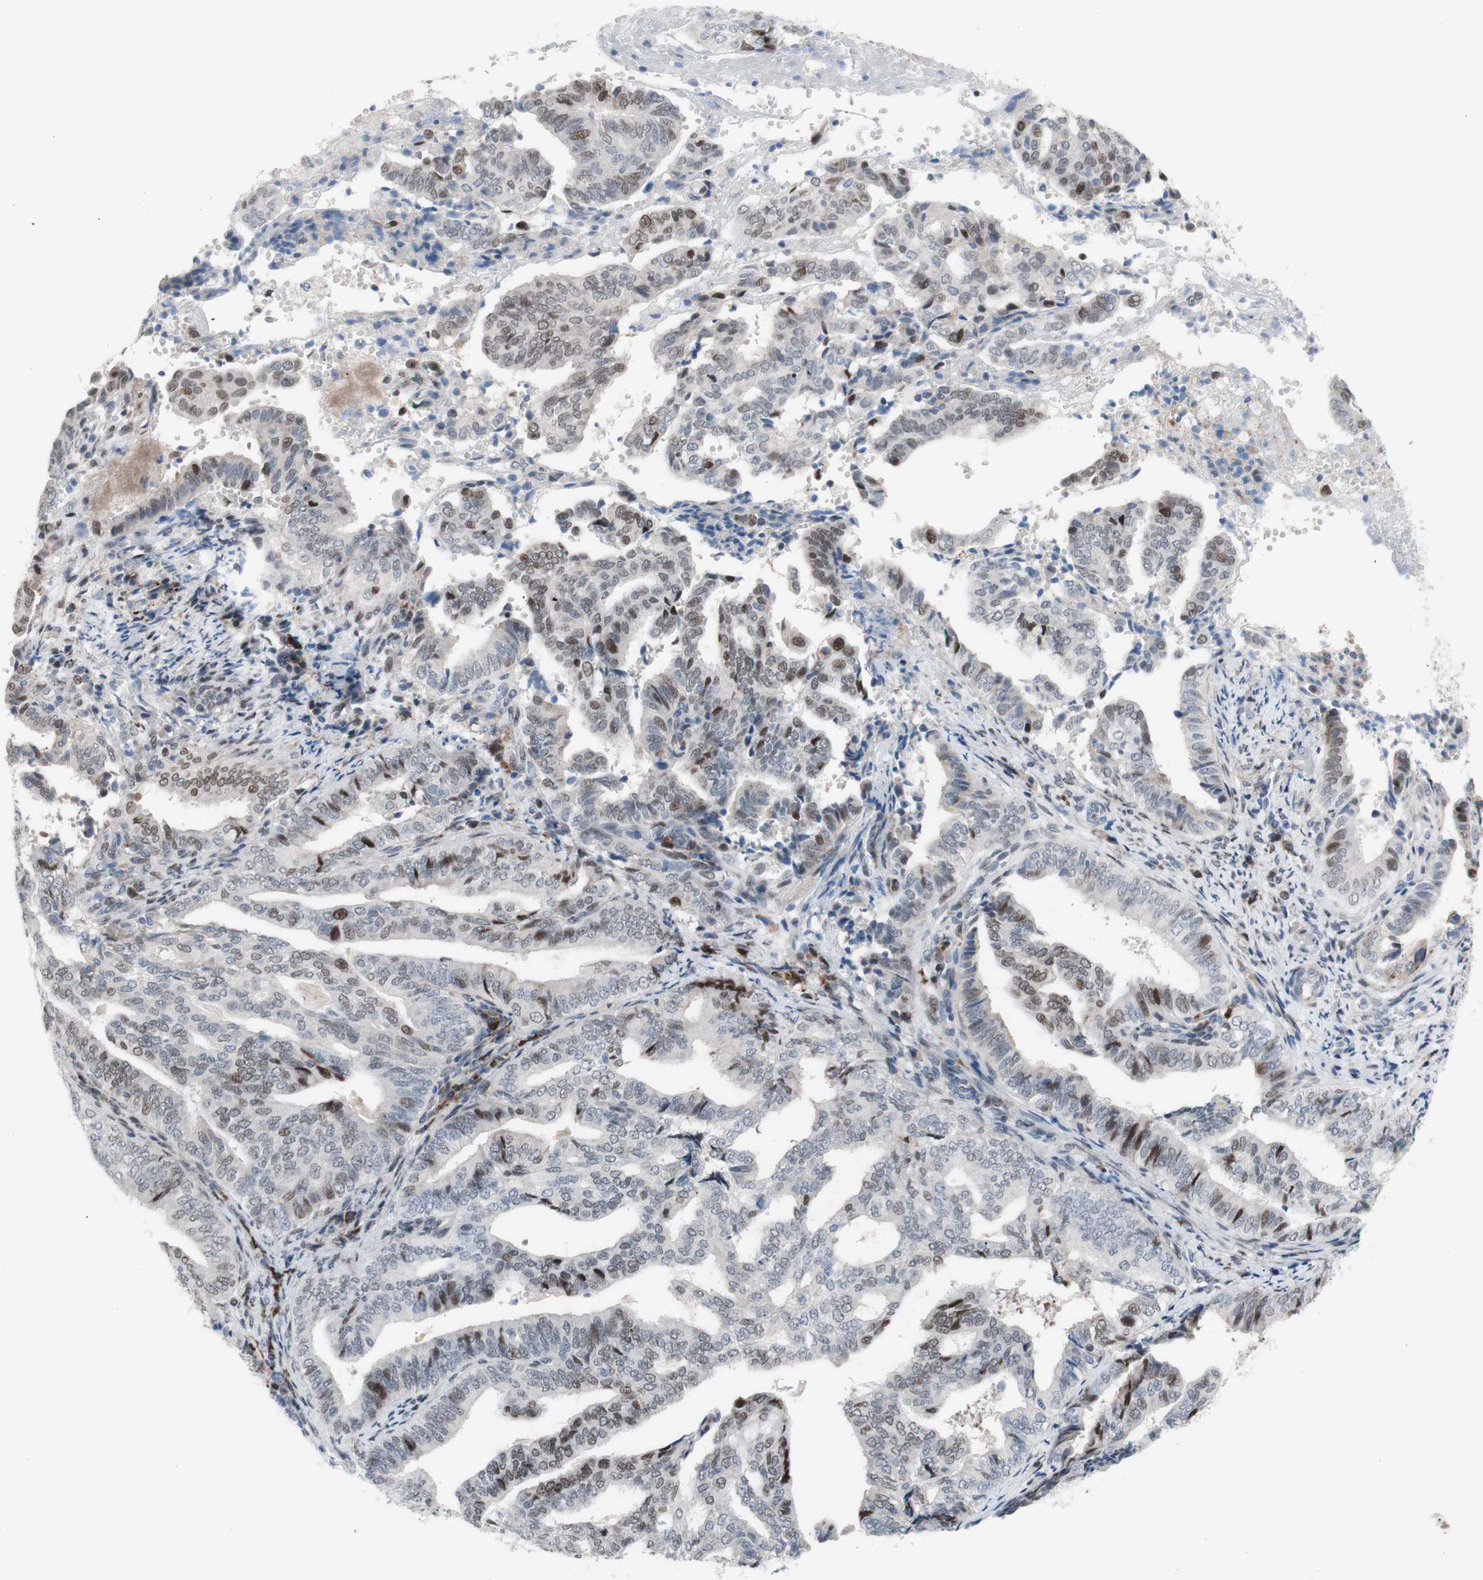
{"staining": {"intensity": "moderate", "quantity": "25%-75%", "location": "nuclear"}, "tissue": "endometrial cancer", "cell_type": "Tumor cells", "image_type": "cancer", "snomed": [{"axis": "morphology", "description": "Adenocarcinoma, NOS"}, {"axis": "topography", "description": "Endometrium"}], "caption": "This is a photomicrograph of immunohistochemistry staining of adenocarcinoma (endometrial), which shows moderate staining in the nuclear of tumor cells.", "gene": "PHTF2", "patient": {"sex": "female", "age": 58}}